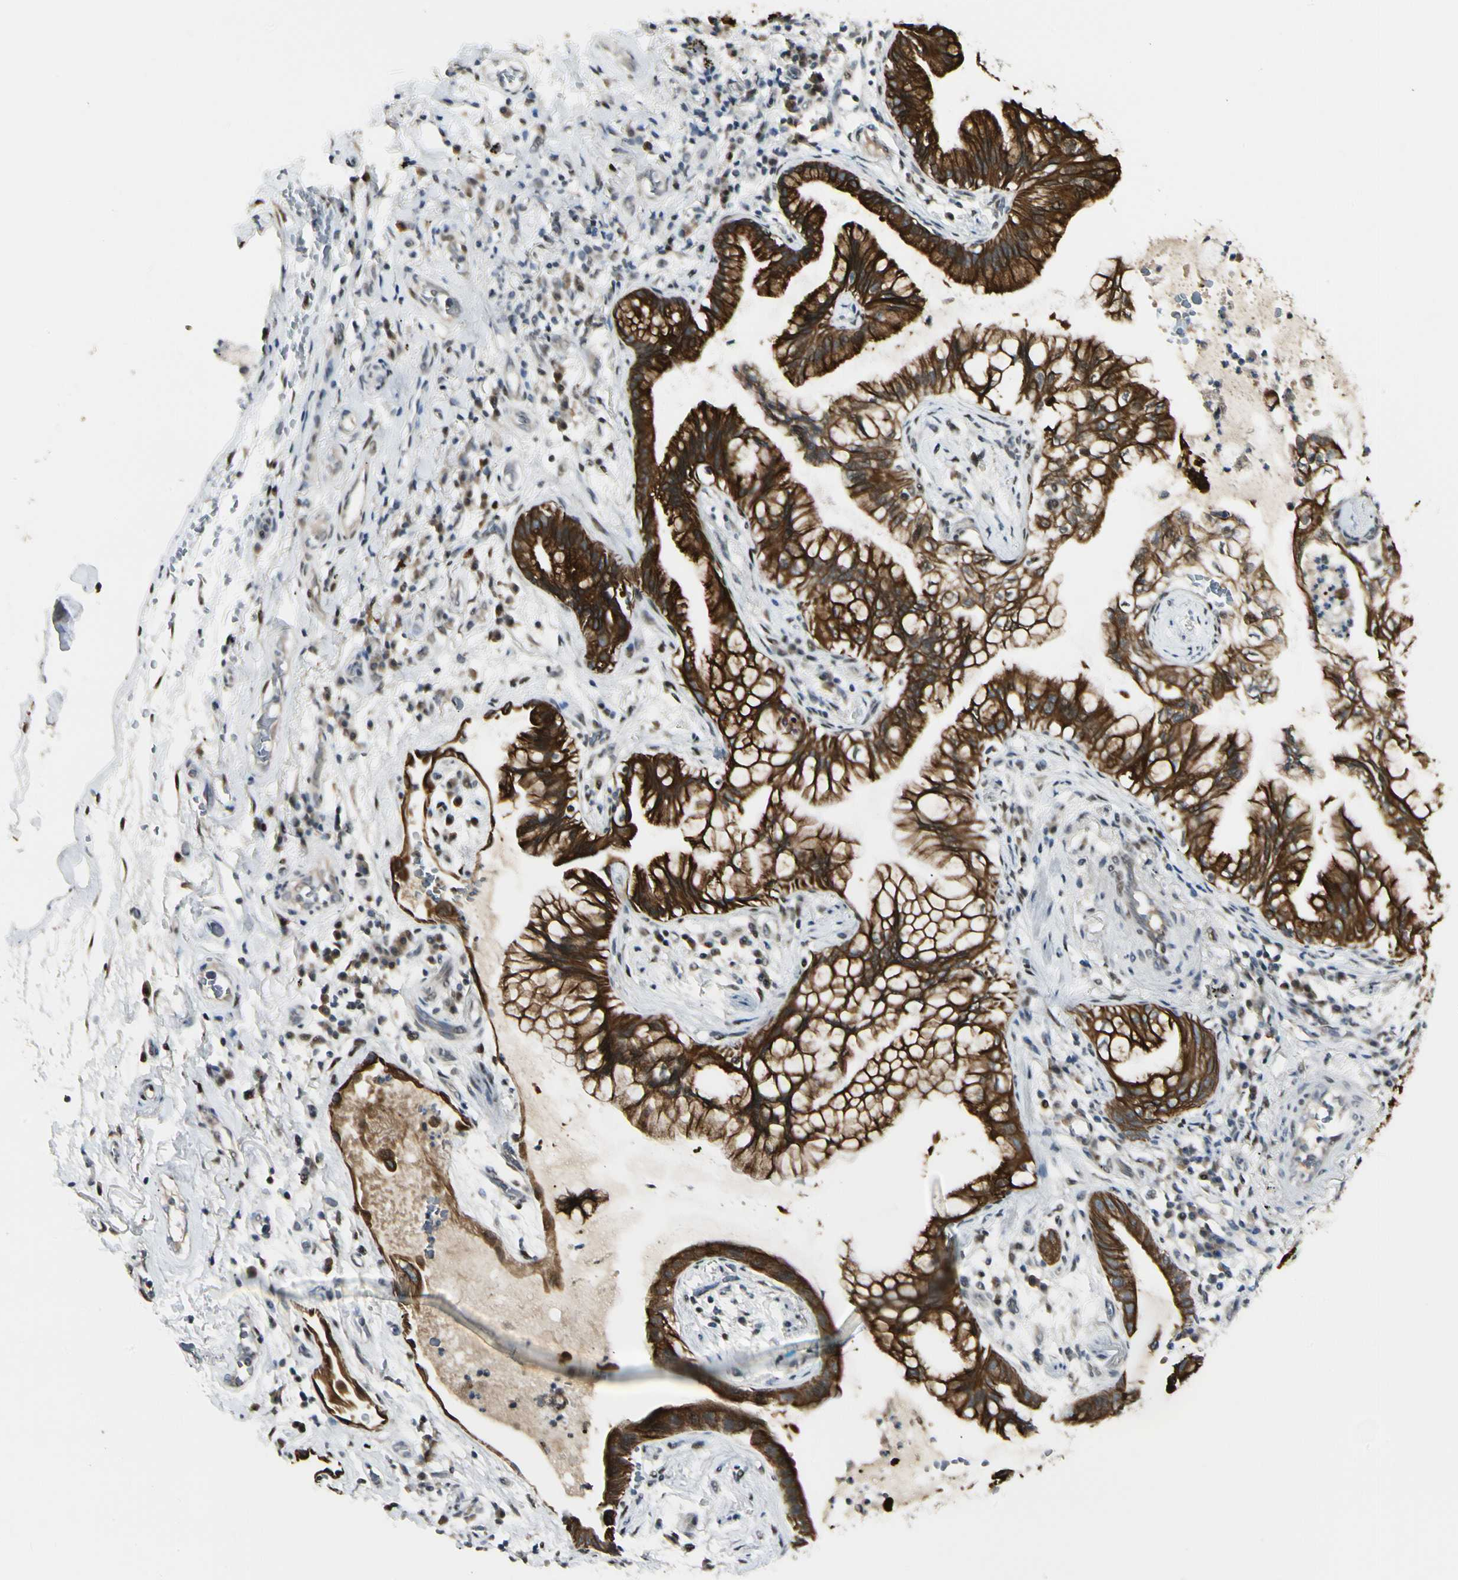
{"staining": {"intensity": "strong", "quantity": ">75%", "location": "cytoplasmic/membranous"}, "tissue": "lung cancer", "cell_type": "Tumor cells", "image_type": "cancer", "snomed": [{"axis": "morphology", "description": "Adenocarcinoma, NOS"}, {"axis": "topography", "description": "Lung"}], "caption": "Human lung adenocarcinoma stained for a protein (brown) demonstrates strong cytoplasmic/membranous positive expression in about >75% of tumor cells.", "gene": "ATXN1", "patient": {"sex": "female", "age": 70}}